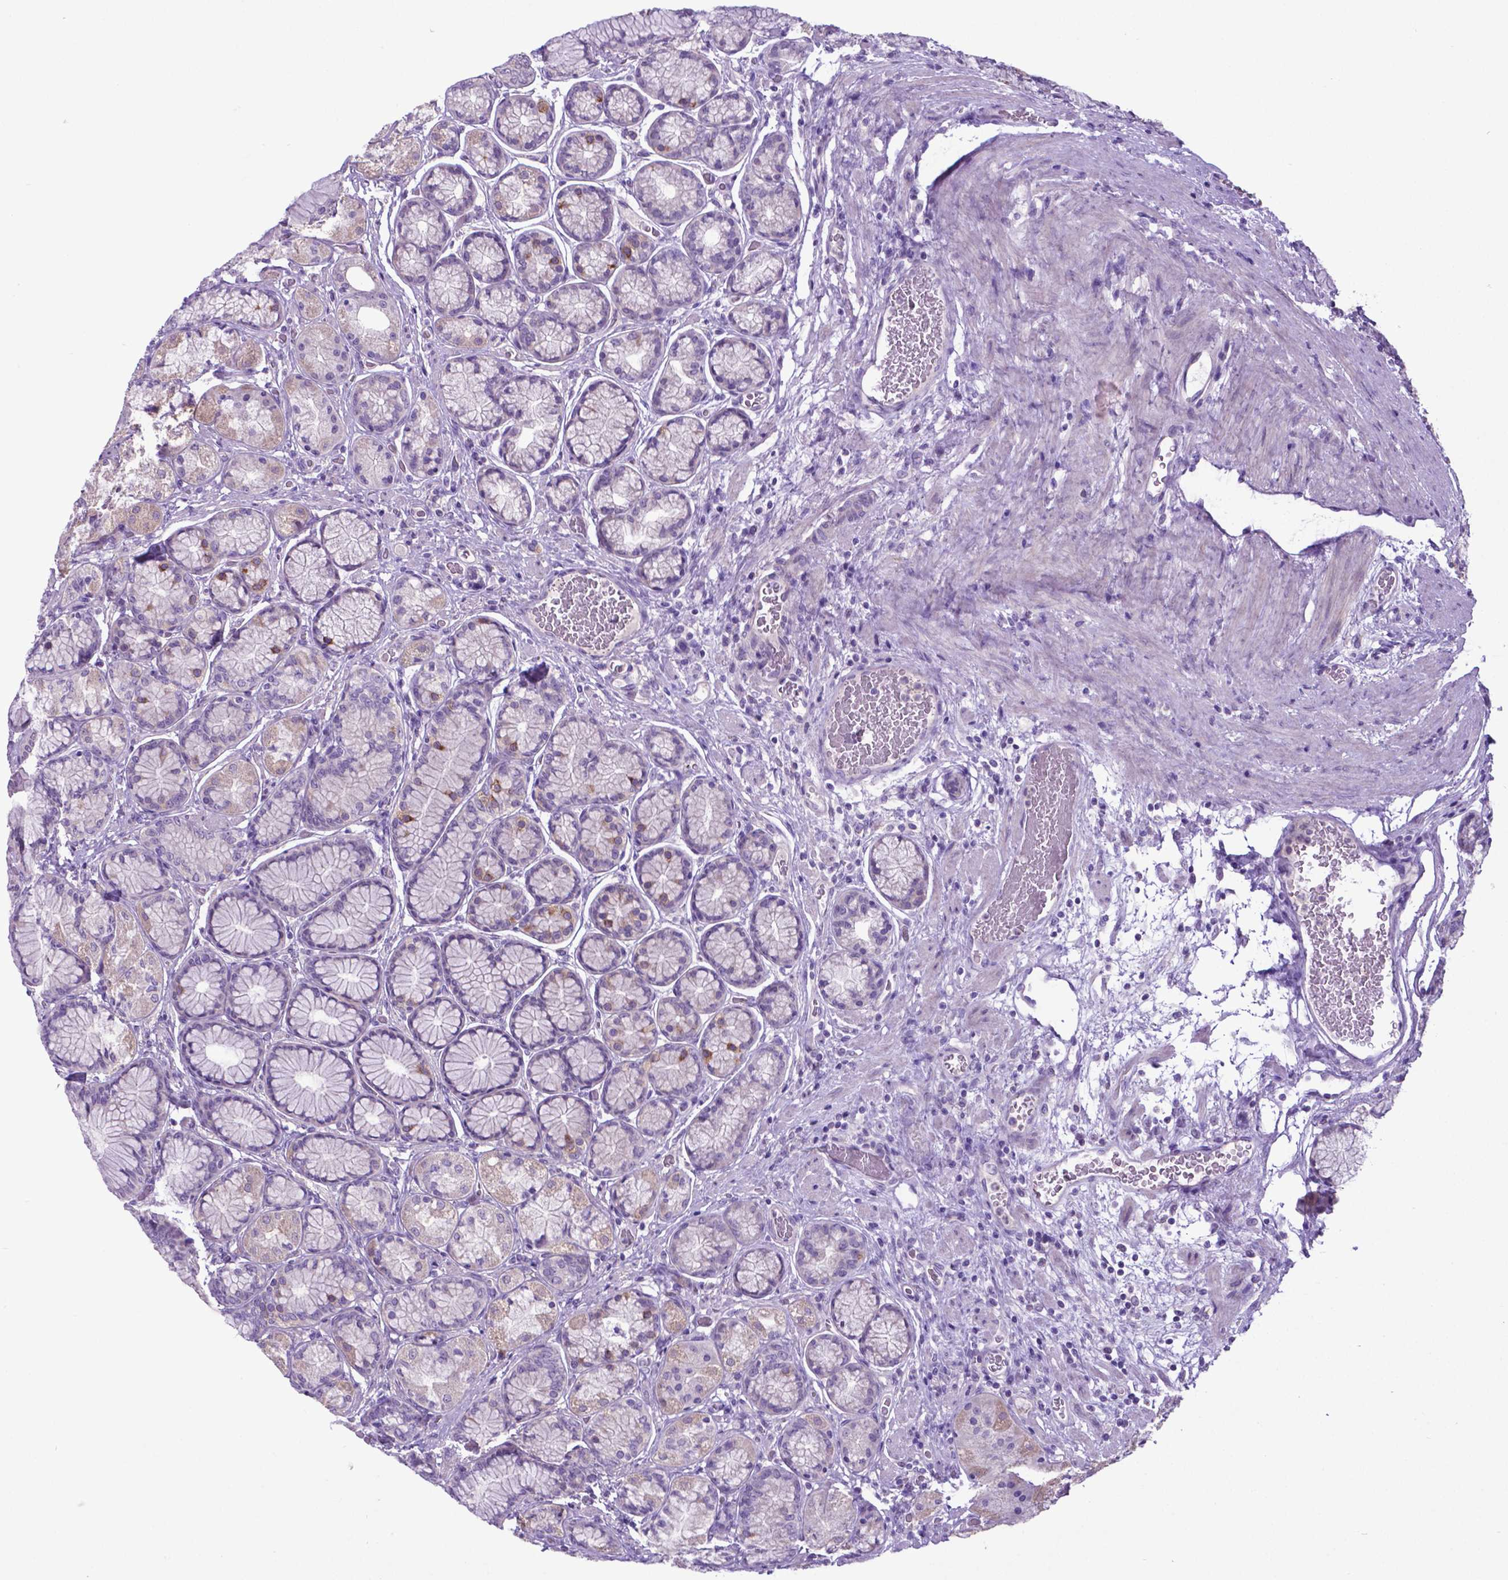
{"staining": {"intensity": "weak", "quantity": "<25%", "location": "cytoplasmic/membranous"}, "tissue": "stomach", "cell_type": "Glandular cells", "image_type": "normal", "snomed": [{"axis": "morphology", "description": "Normal tissue, NOS"}, {"axis": "morphology", "description": "Adenocarcinoma, NOS"}, {"axis": "morphology", "description": "Adenocarcinoma, High grade"}, {"axis": "topography", "description": "Stomach, upper"}, {"axis": "topography", "description": "Stomach"}], "caption": "Photomicrograph shows no significant protein positivity in glandular cells of benign stomach. The staining was performed using DAB to visualize the protein expression in brown, while the nuclei were stained in blue with hematoxylin (Magnification: 20x).", "gene": "ADRA2B", "patient": {"sex": "female", "age": 65}}